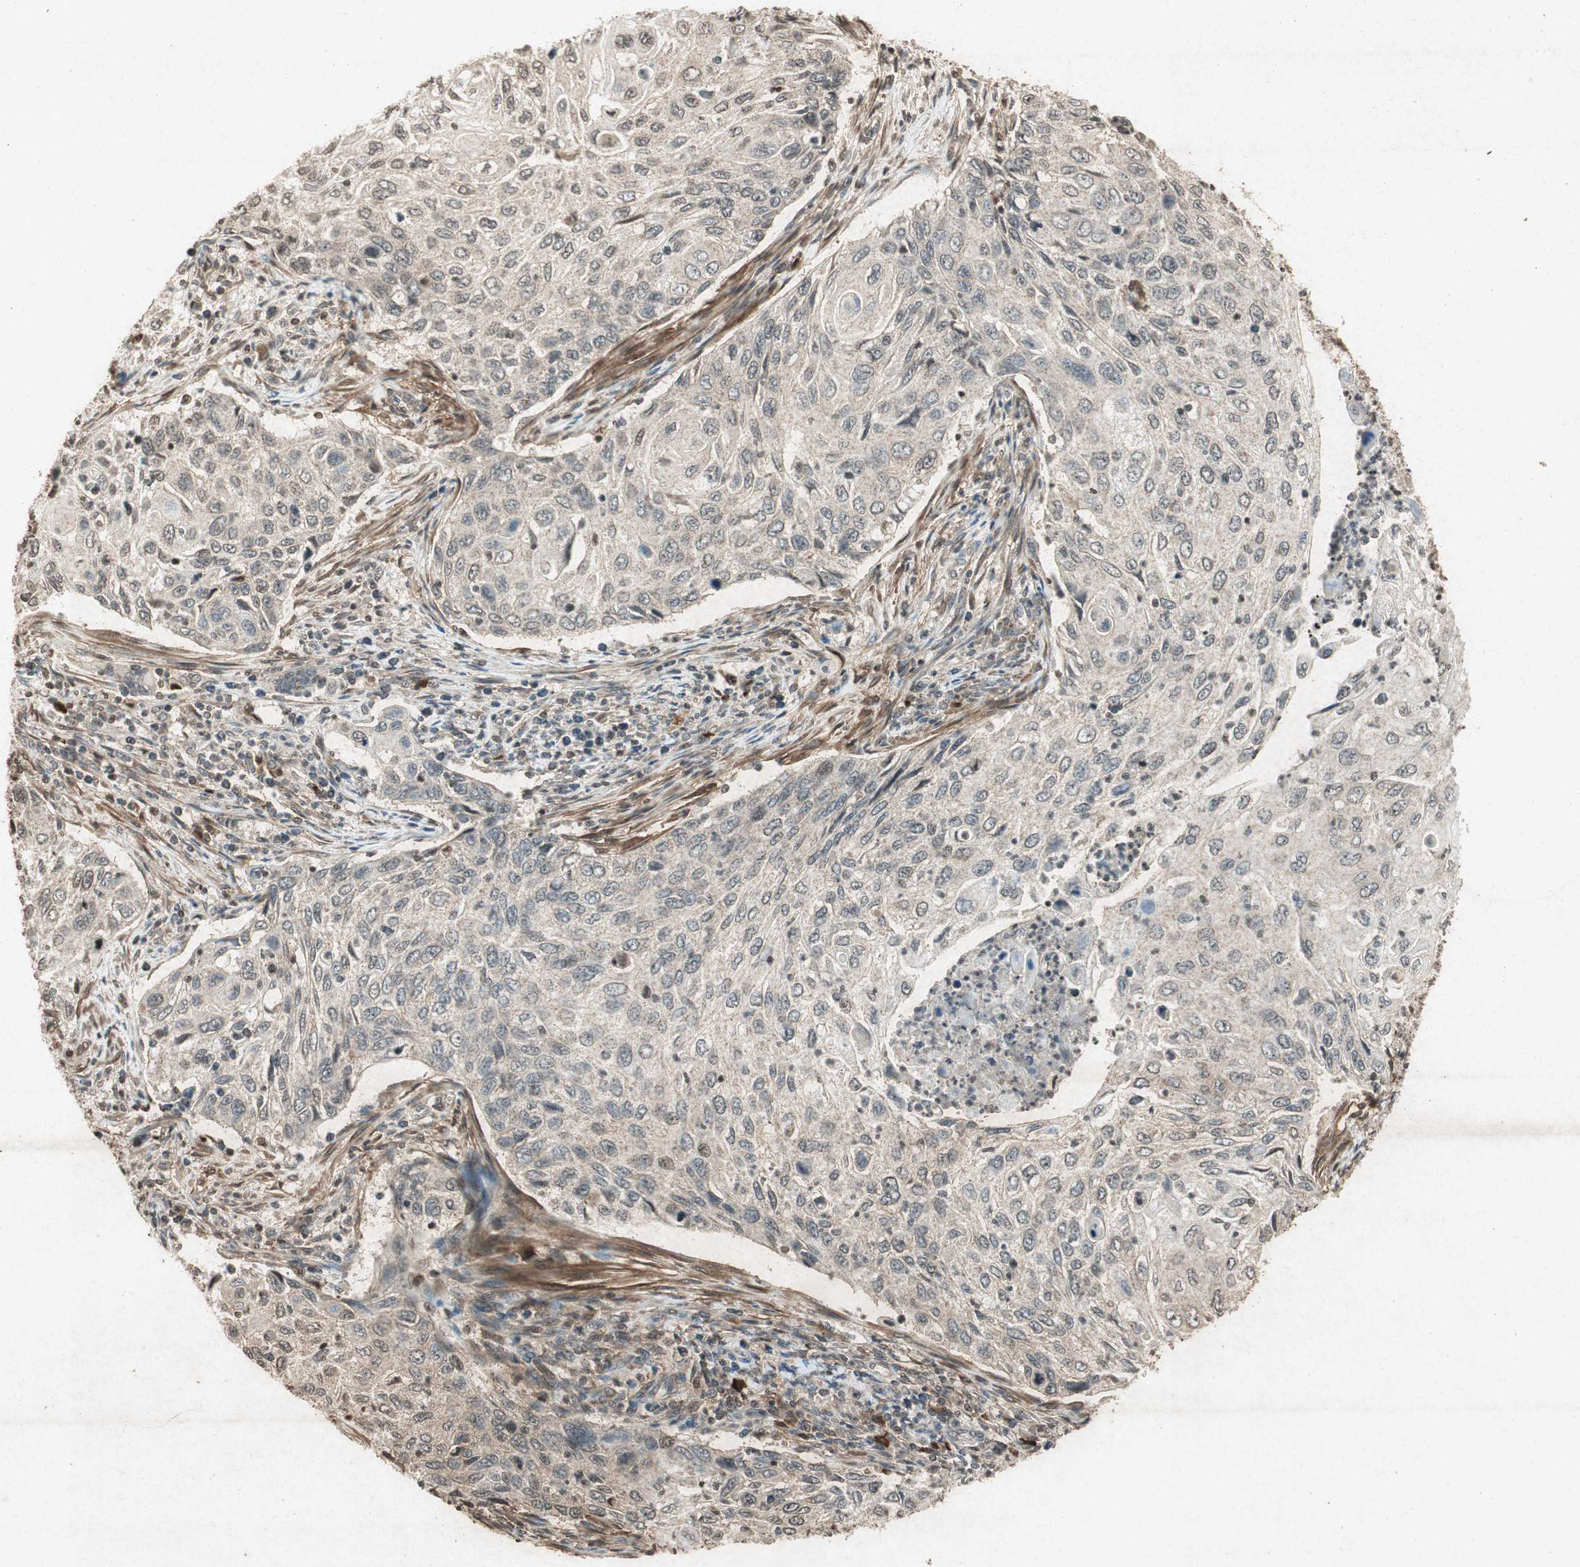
{"staining": {"intensity": "weak", "quantity": "25%-75%", "location": "cytoplasmic/membranous,nuclear"}, "tissue": "cervical cancer", "cell_type": "Tumor cells", "image_type": "cancer", "snomed": [{"axis": "morphology", "description": "Squamous cell carcinoma, NOS"}, {"axis": "topography", "description": "Cervix"}], "caption": "Cervical cancer (squamous cell carcinoma) tissue demonstrates weak cytoplasmic/membranous and nuclear expression in about 25%-75% of tumor cells The staining is performed using DAB brown chromogen to label protein expression. The nuclei are counter-stained blue using hematoxylin.", "gene": "PRKG1", "patient": {"sex": "female", "age": 70}}